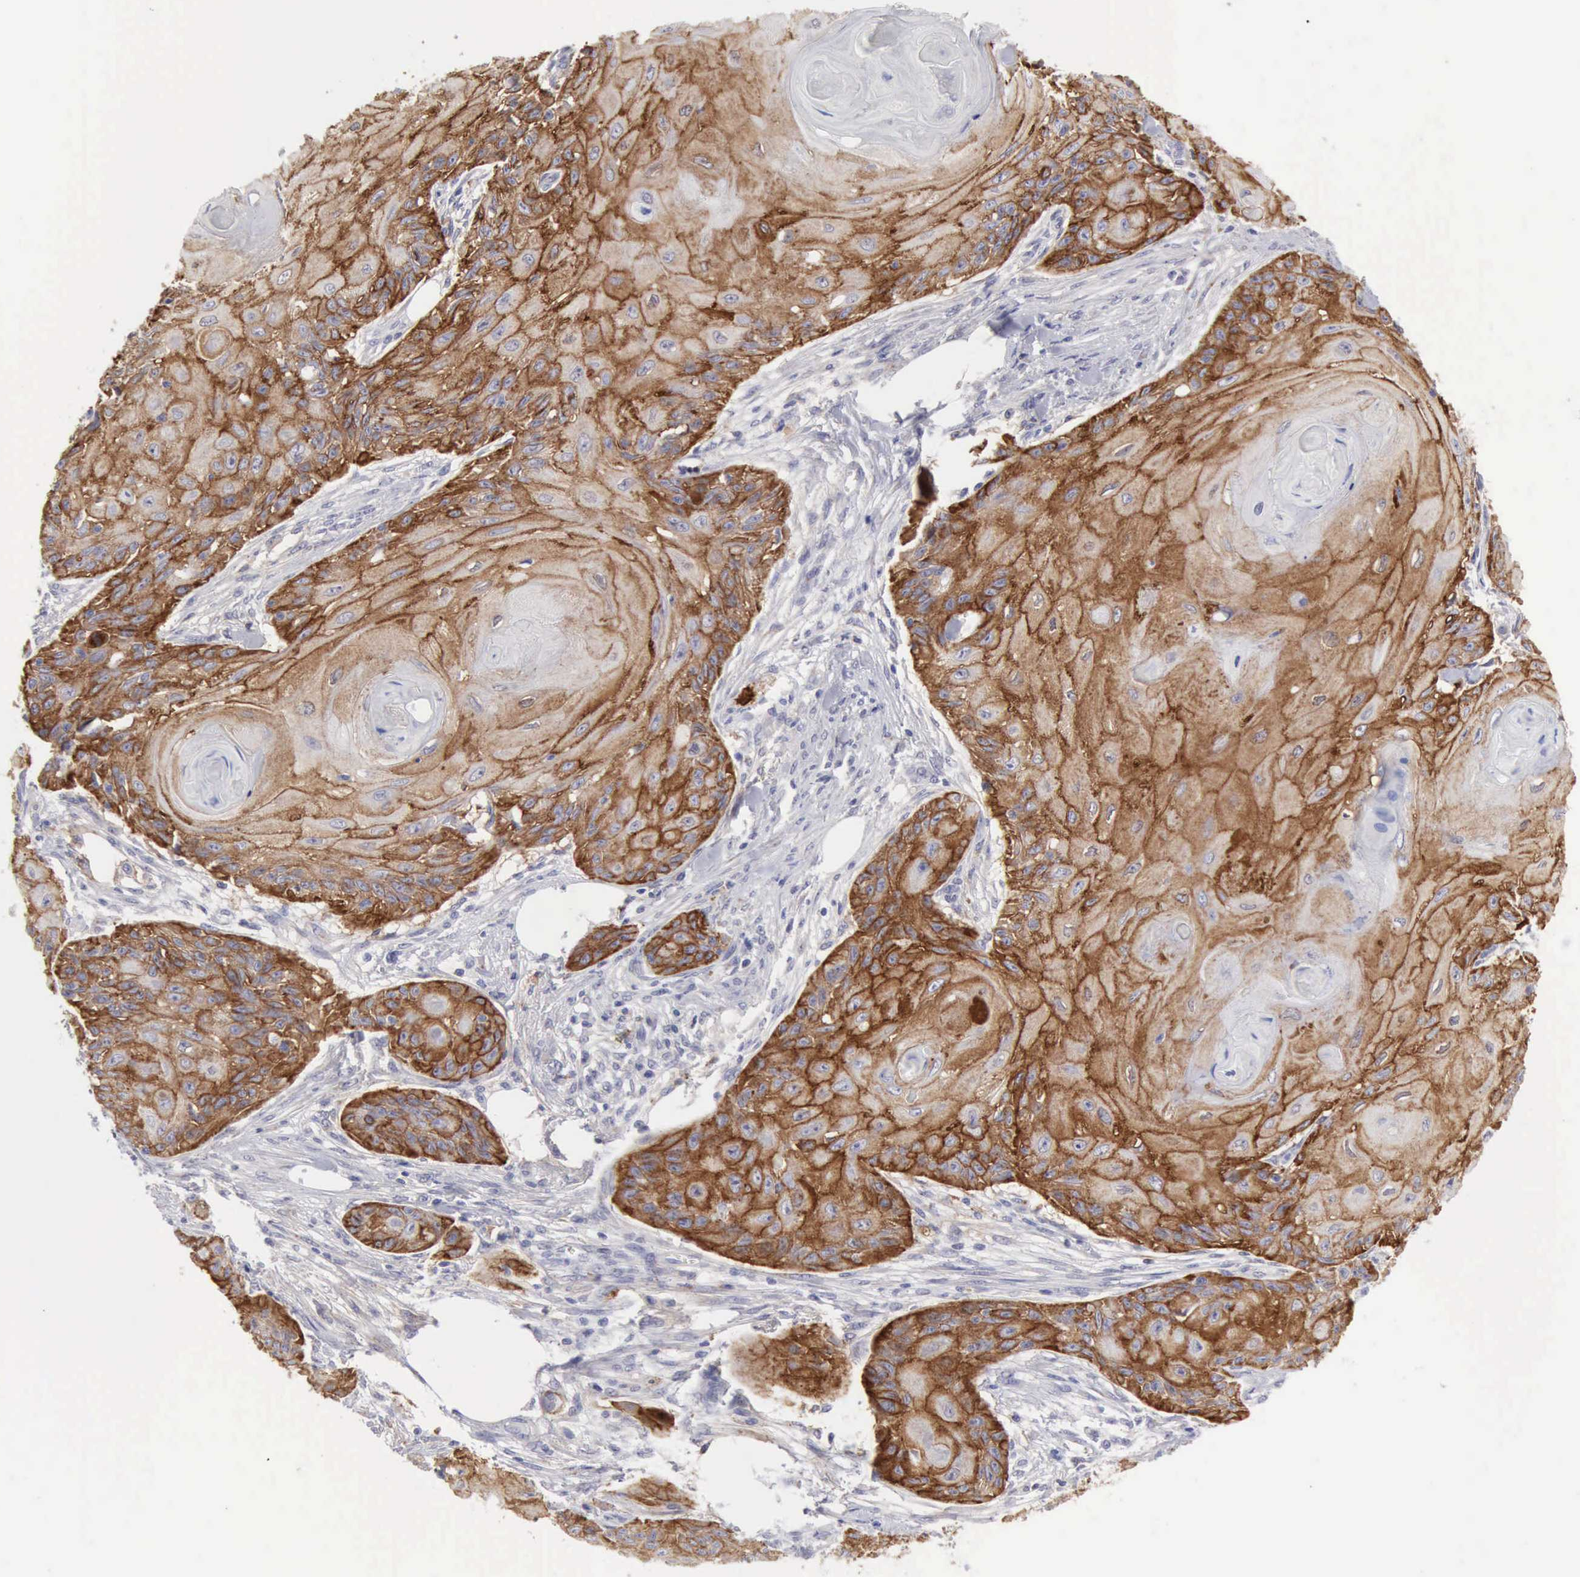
{"staining": {"intensity": "moderate", "quantity": ">75%", "location": "cytoplasmic/membranous"}, "tissue": "skin cancer", "cell_type": "Tumor cells", "image_type": "cancer", "snomed": [{"axis": "morphology", "description": "Squamous cell carcinoma, NOS"}, {"axis": "topography", "description": "Skin"}], "caption": "Tumor cells show moderate cytoplasmic/membranous staining in about >75% of cells in skin squamous cell carcinoma. The protein is stained brown, and the nuclei are stained in blue (DAB (3,3'-diaminobenzidine) IHC with brightfield microscopy, high magnification).", "gene": "TFRC", "patient": {"sex": "female", "age": 88}}